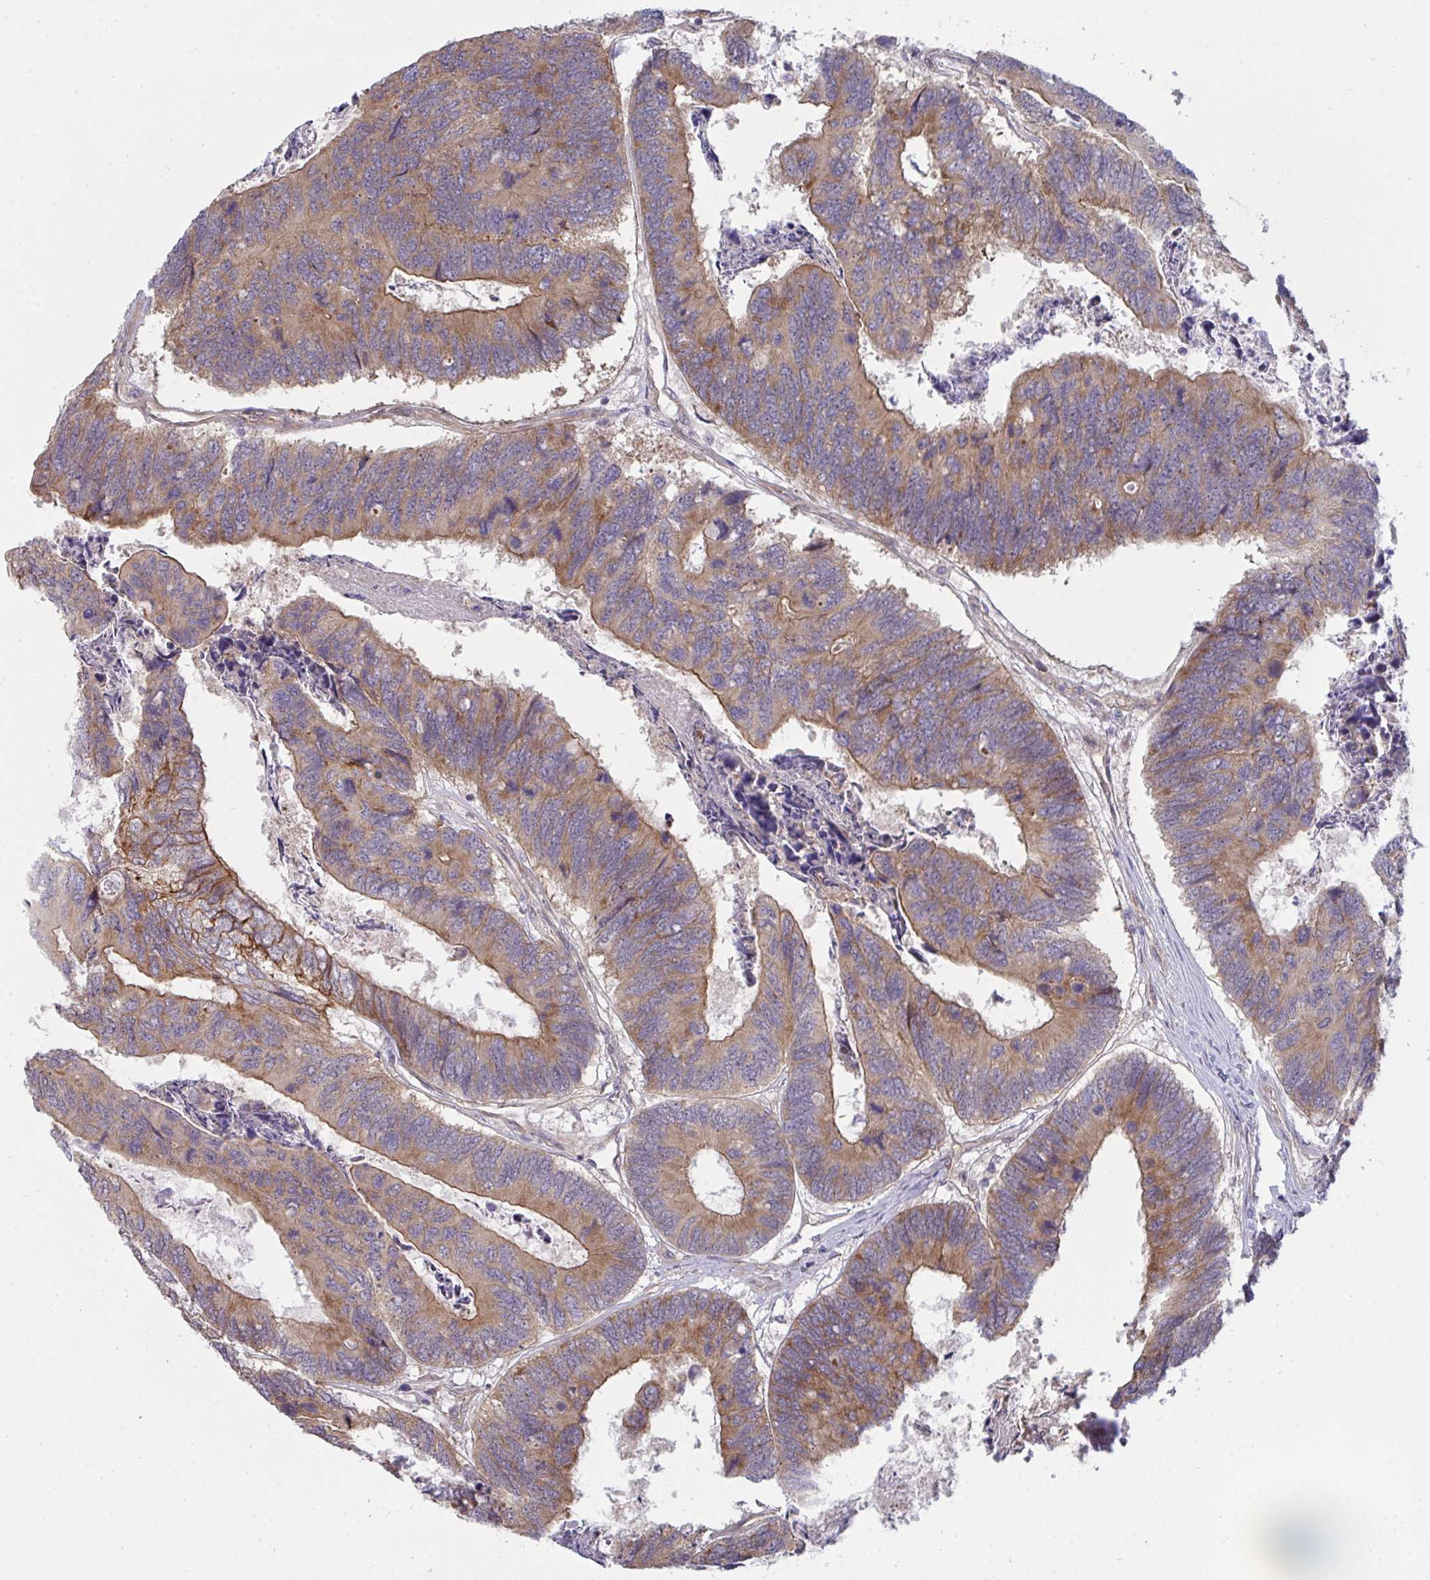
{"staining": {"intensity": "moderate", "quantity": ">75%", "location": "cytoplasmic/membranous"}, "tissue": "colorectal cancer", "cell_type": "Tumor cells", "image_type": "cancer", "snomed": [{"axis": "morphology", "description": "Adenocarcinoma, NOS"}, {"axis": "topography", "description": "Colon"}], "caption": "Approximately >75% of tumor cells in colorectal cancer (adenocarcinoma) display moderate cytoplasmic/membranous protein expression as visualized by brown immunohistochemical staining.", "gene": "CASP9", "patient": {"sex": "female", "age": 67}}